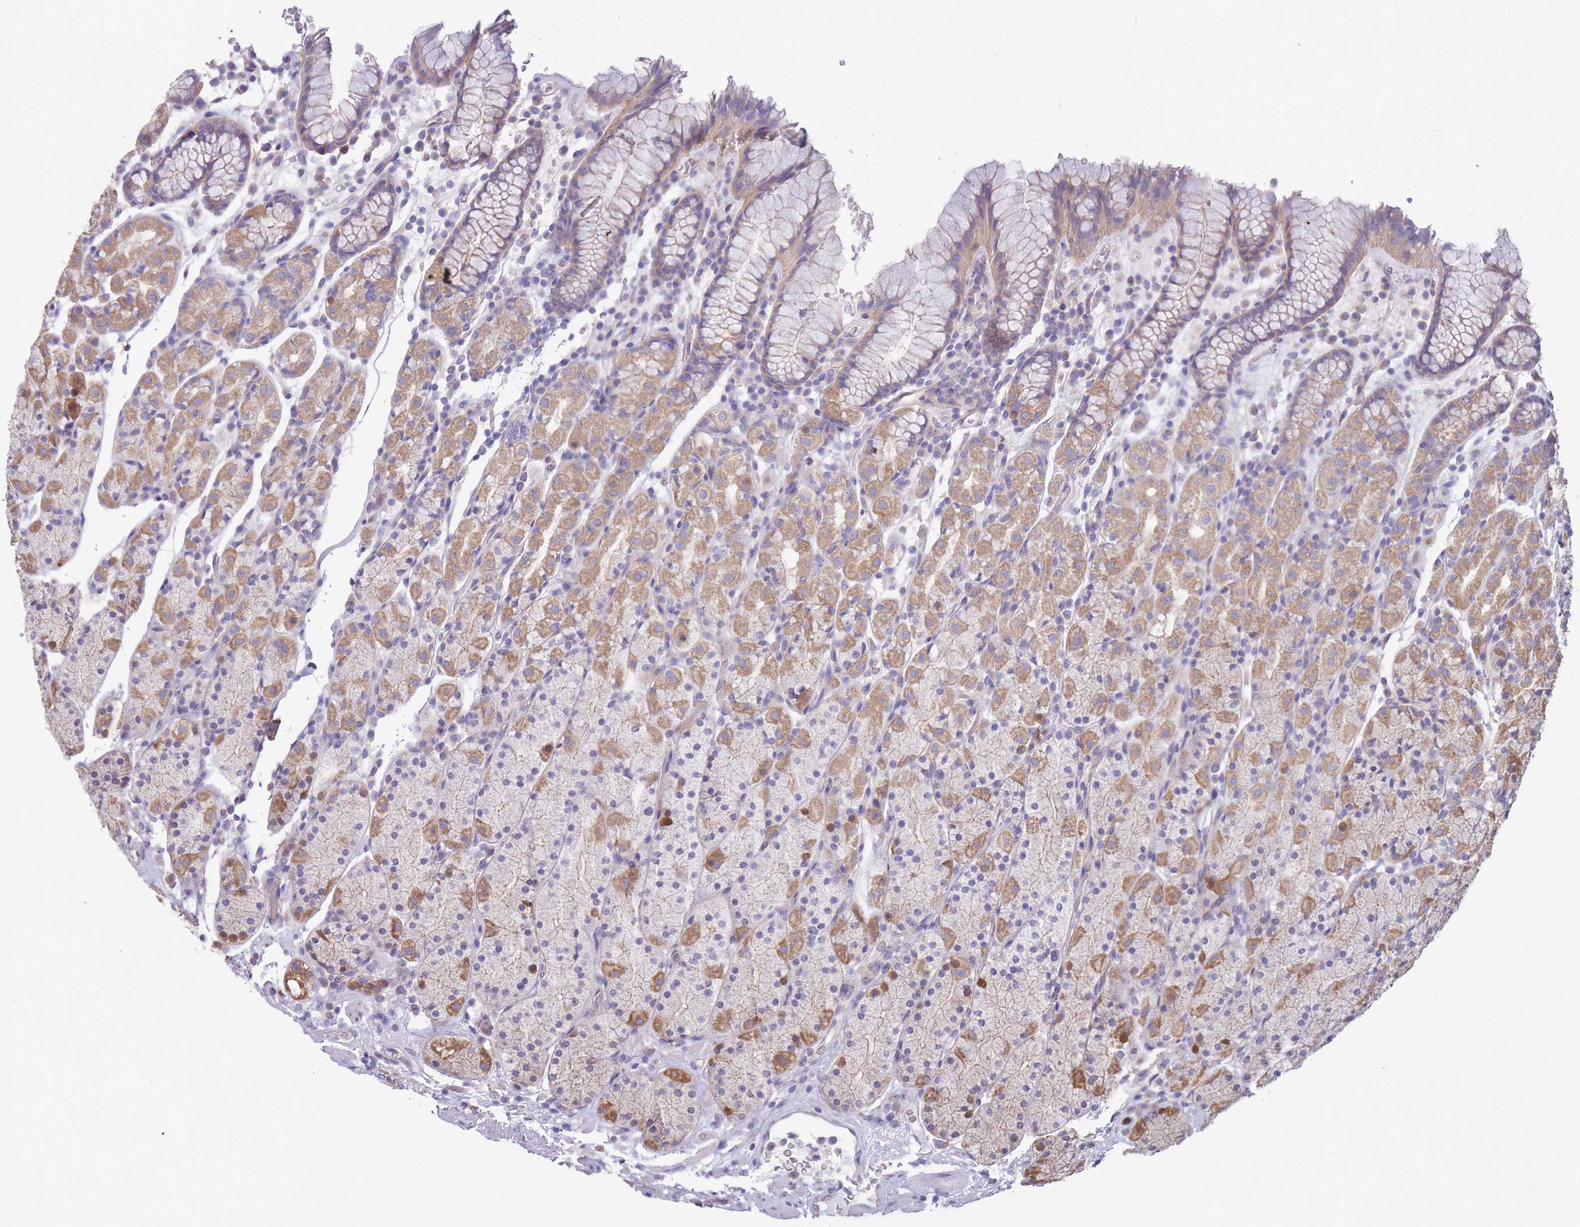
{"staining": {"intensity": "moderate", "quantity": "25%-75%", "location": "cytoplasmic/membranous"}, "tissue": "stomach", "cell_type": "Glandular cells", "image_type": "normal", "snomed": [{"axis": "morphology", "description": "Normal tissue, NOS"}, {"axis": "topography", "description": "Stomach, upper"}, {"axis": "topography", "description": "Stomach"}], "caption": "Stomach stained for a protein exhibits moderate cytoplasmic/membranous positivity in glandular cells. The protein is shown in brown color, while the nuclei are stained blue.", "gene": "ALS2CL", "patient": {"sex": "male", "age": 62}}